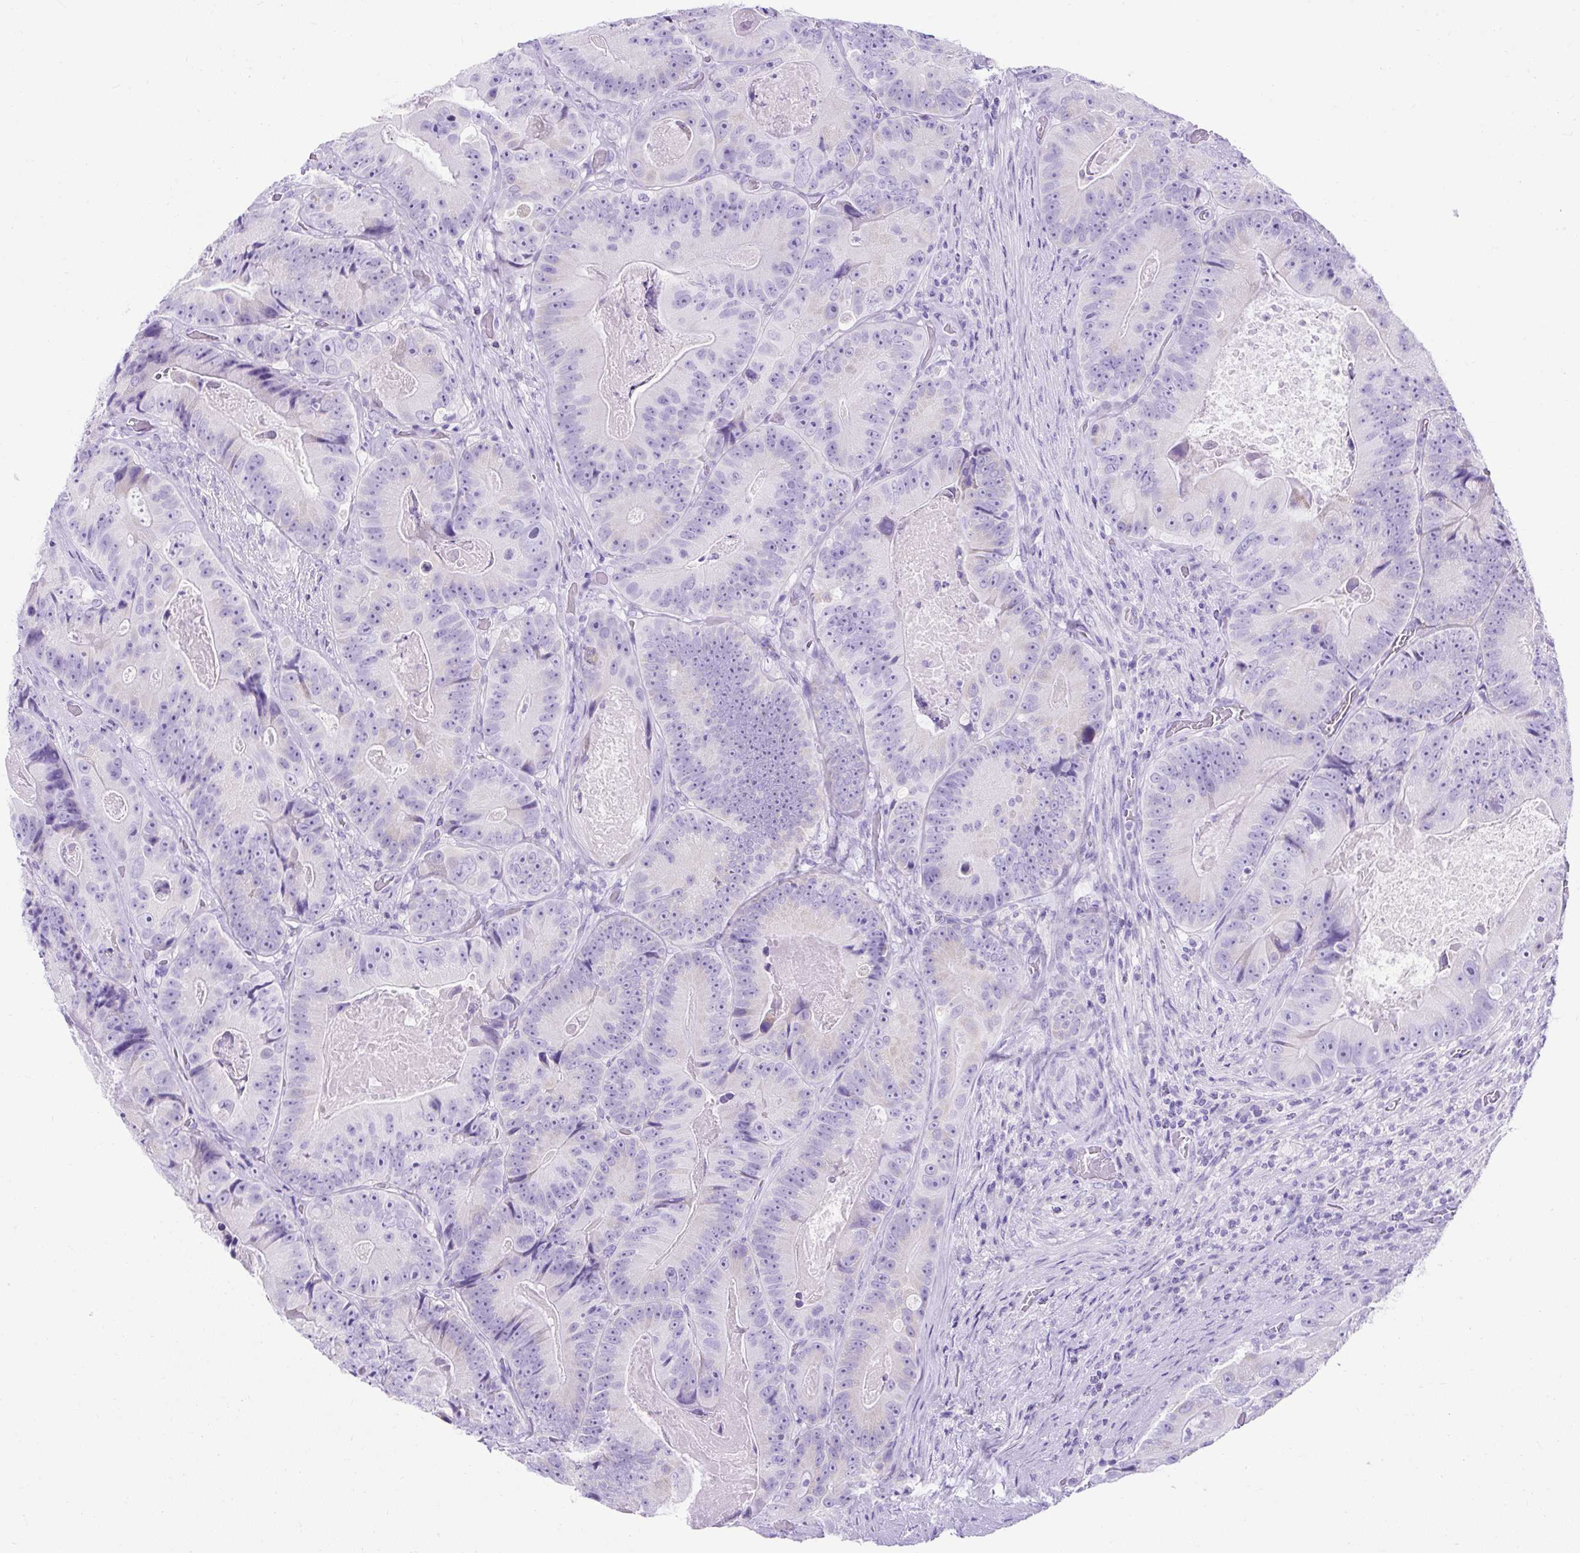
{"staining": {"intensity": "negative", "quantity": "none", "location": "none"}, "tissue": "colorectal cancer", "cell_type": "Tumor cells", "image_type": "cancer", "snomed": [{"axis": "morphology", "description": "Adenocarcinoma, NOS"}, {"axis": "topography", "description": "Colon"}], "caption": "This is an immunohistochemistry photomicrograph of human adenocarcinoma (colorectal). There is no positivity in tumor cells.", "gene": "KRT12", "patient": {"sex": "female", "age": 86}}